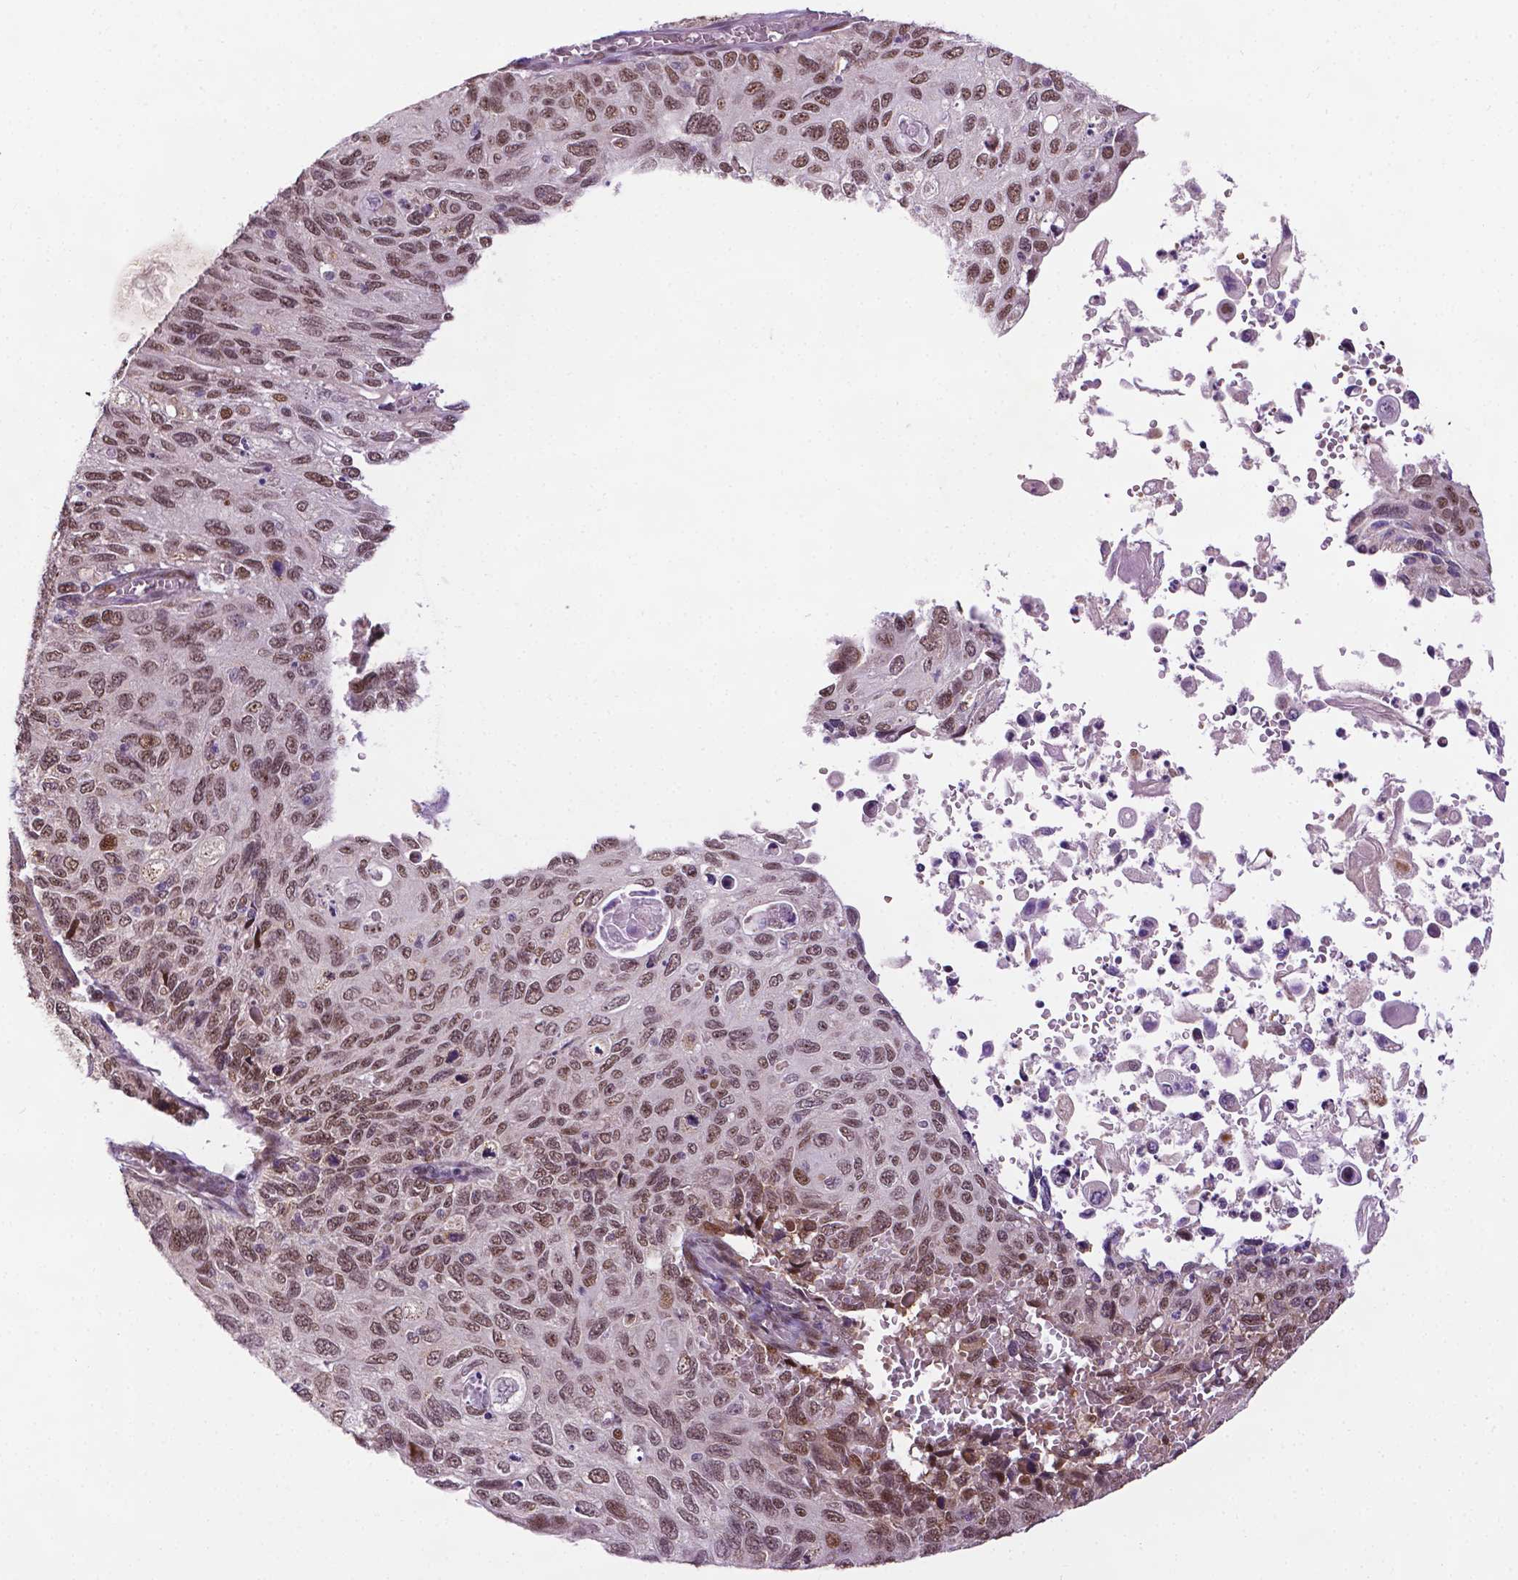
{"staining": {"intensity": "moderate", "quantity": ">75%", "location": "nuclear"}, "tissue": "cervical cancer", "cell_type": "Tumor cells", "image_type": "cancer", "snomed": [{"axis": "morphology", "description": "Squamous cell carcinoma, NOS"}, {"axis": "topography", "description": "Cervix"}], "caption": "Cervical squamous cell carcinoma stained with a protein marker demonstrates moderate staining in tumor cells.", "gene": "ZNF41", "patient": {"sex": "female", "age": 70}}